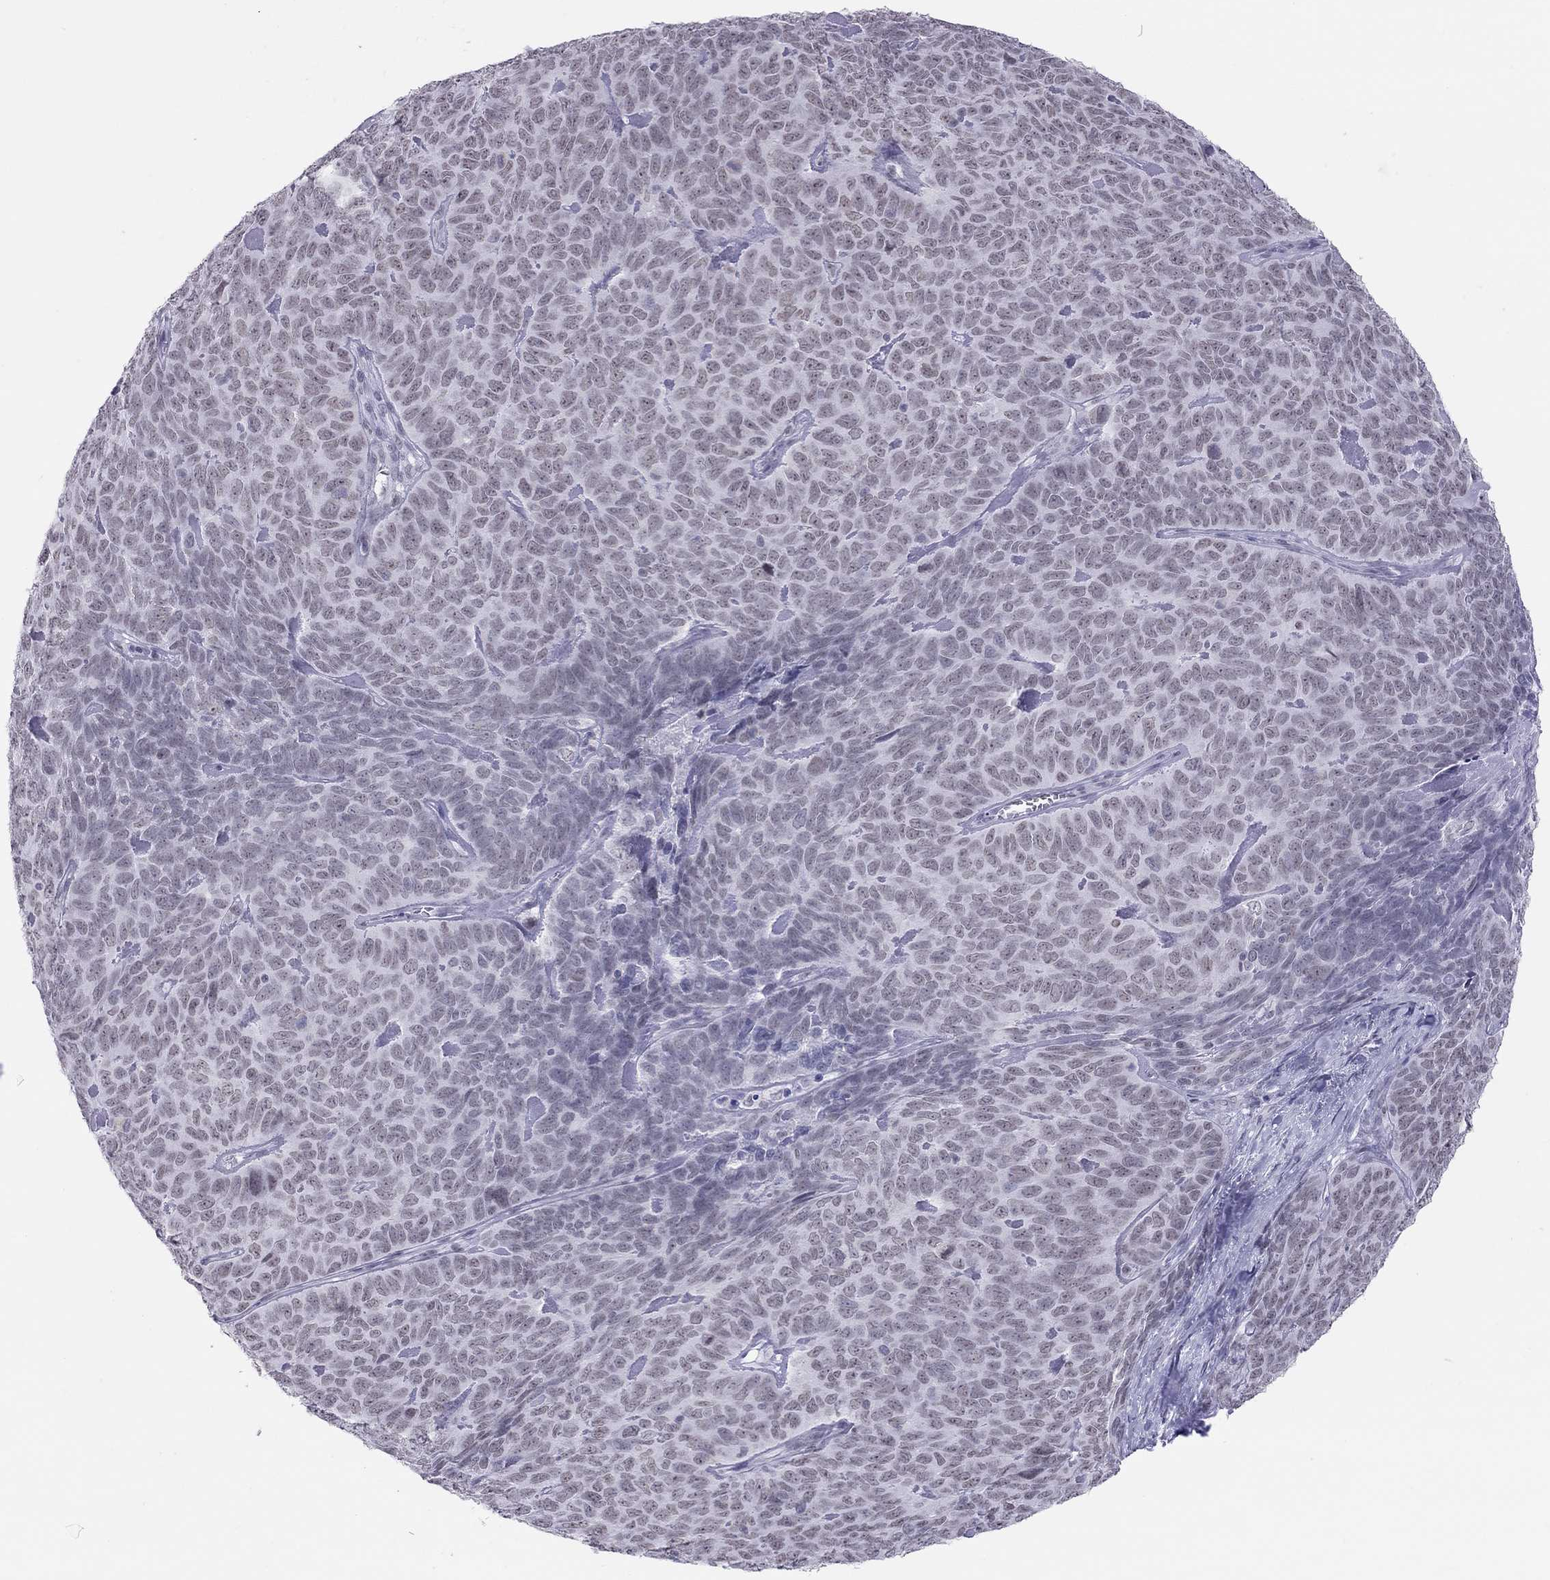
{"staining": {"intensity": "weak", "quantity": "25%-75%", "location": "nuclear"}, "tissue": "skin cancer", "cell_type": "Tumor cells", "image_type": "cancer", "snomed": [{"axis": "morphology", "description": "Squamous cell carcinoma, NOS"}, {"axis": "topography", "description": "Skin"}, {"axis": "topography", "description": "Anal"}], "caption": "The image demonstrates immunohistochemical staining of skin cancer. There is weak nuclear expression is seen in approximately 25%-75% of tumor cells. (Brightfield microscopy of DAB IHC at high magnification).", "gene": "JHY", "patient": {"sex": "female", "age": 51}}